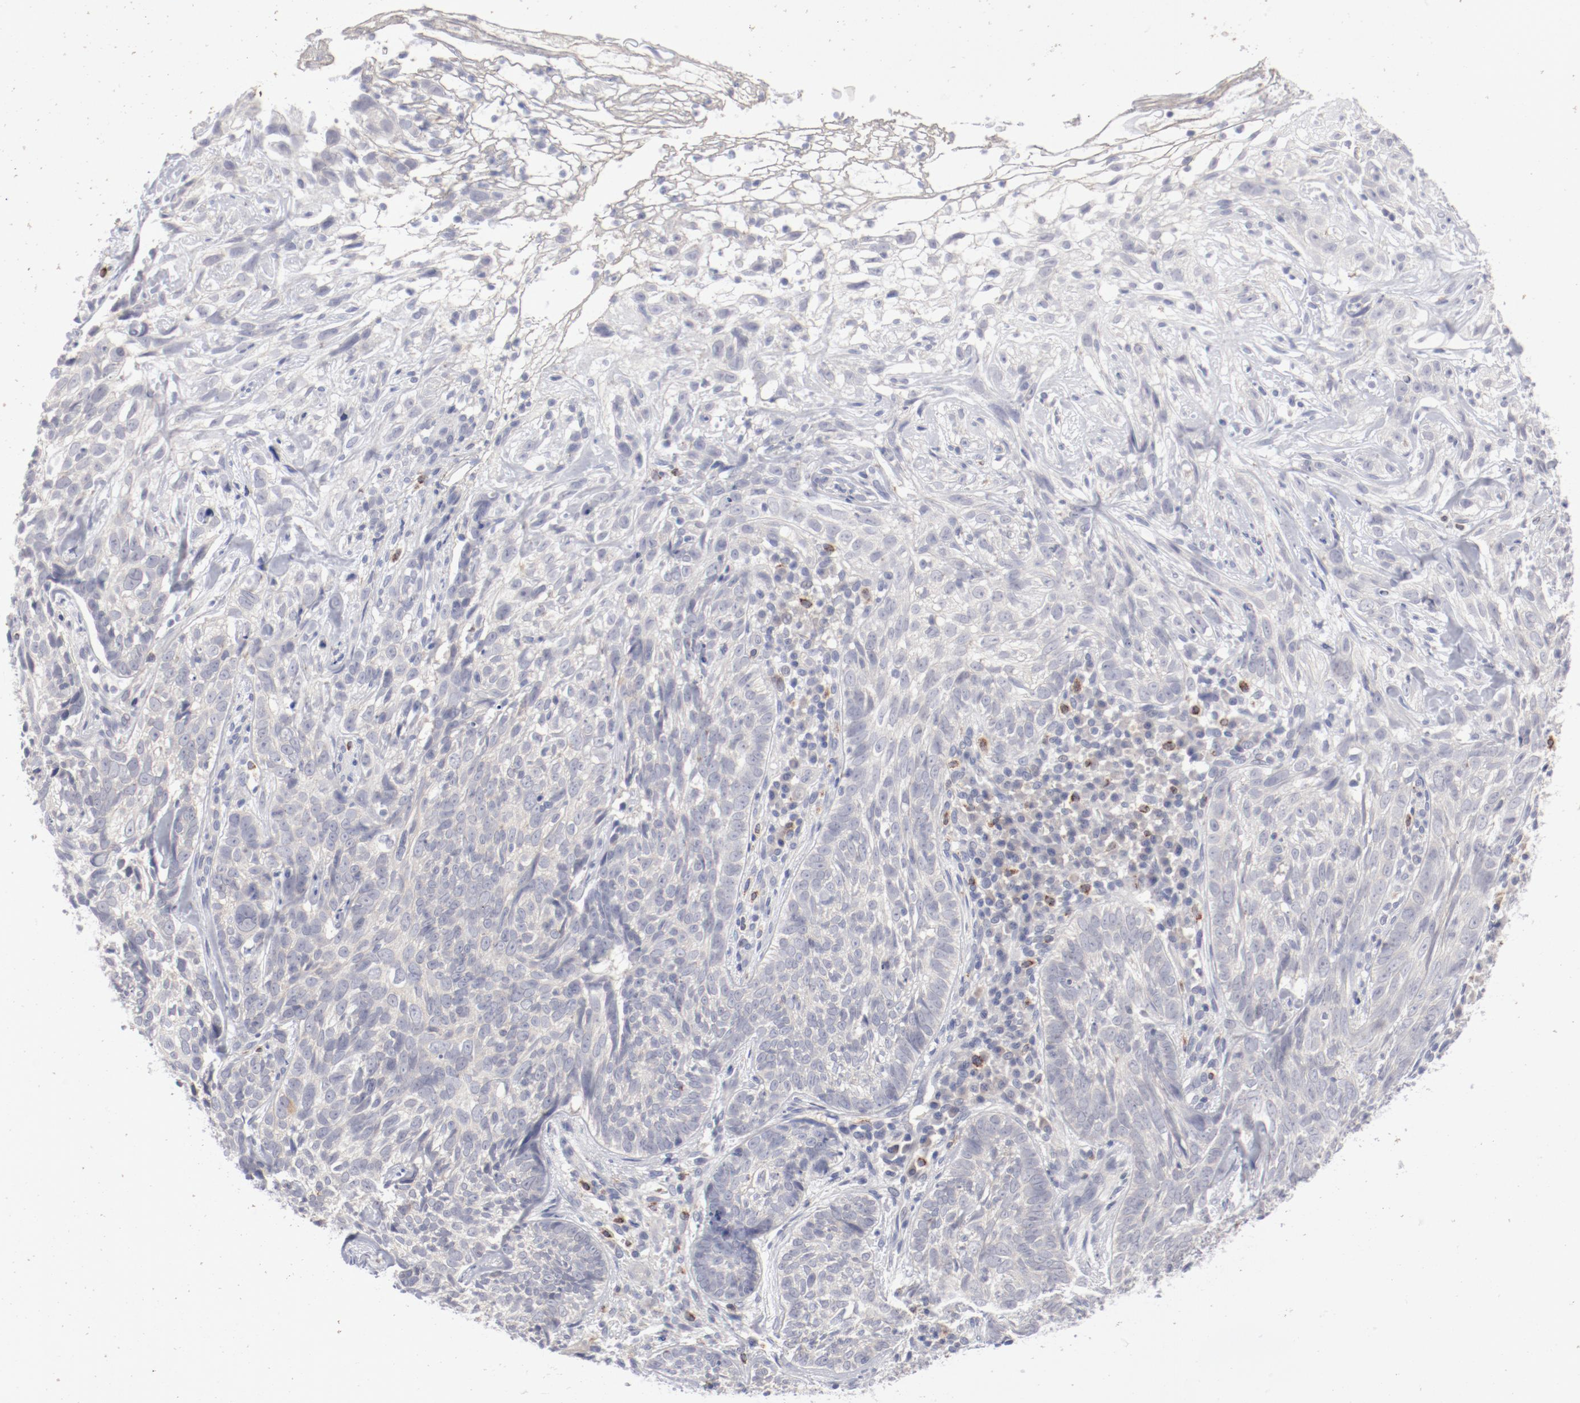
{"staining": {"intensity": "negative", "quantity": "none", "location": "none"}, "tissue": "skin cancer", "cell_type": "Tumor cells", "image_type": "cancer", "snomed": [{"axis": "morphology", "description": "Basal cell carcinoma"}, {"axis": "topography", "description": "Skin"}], "caption": "Histopathology image shows no protein positivity in tumor cells of skin basal cell carcinoma tissue.", "gene": "SH3BGR", "patient": {"sex": "male", "age": 72}}